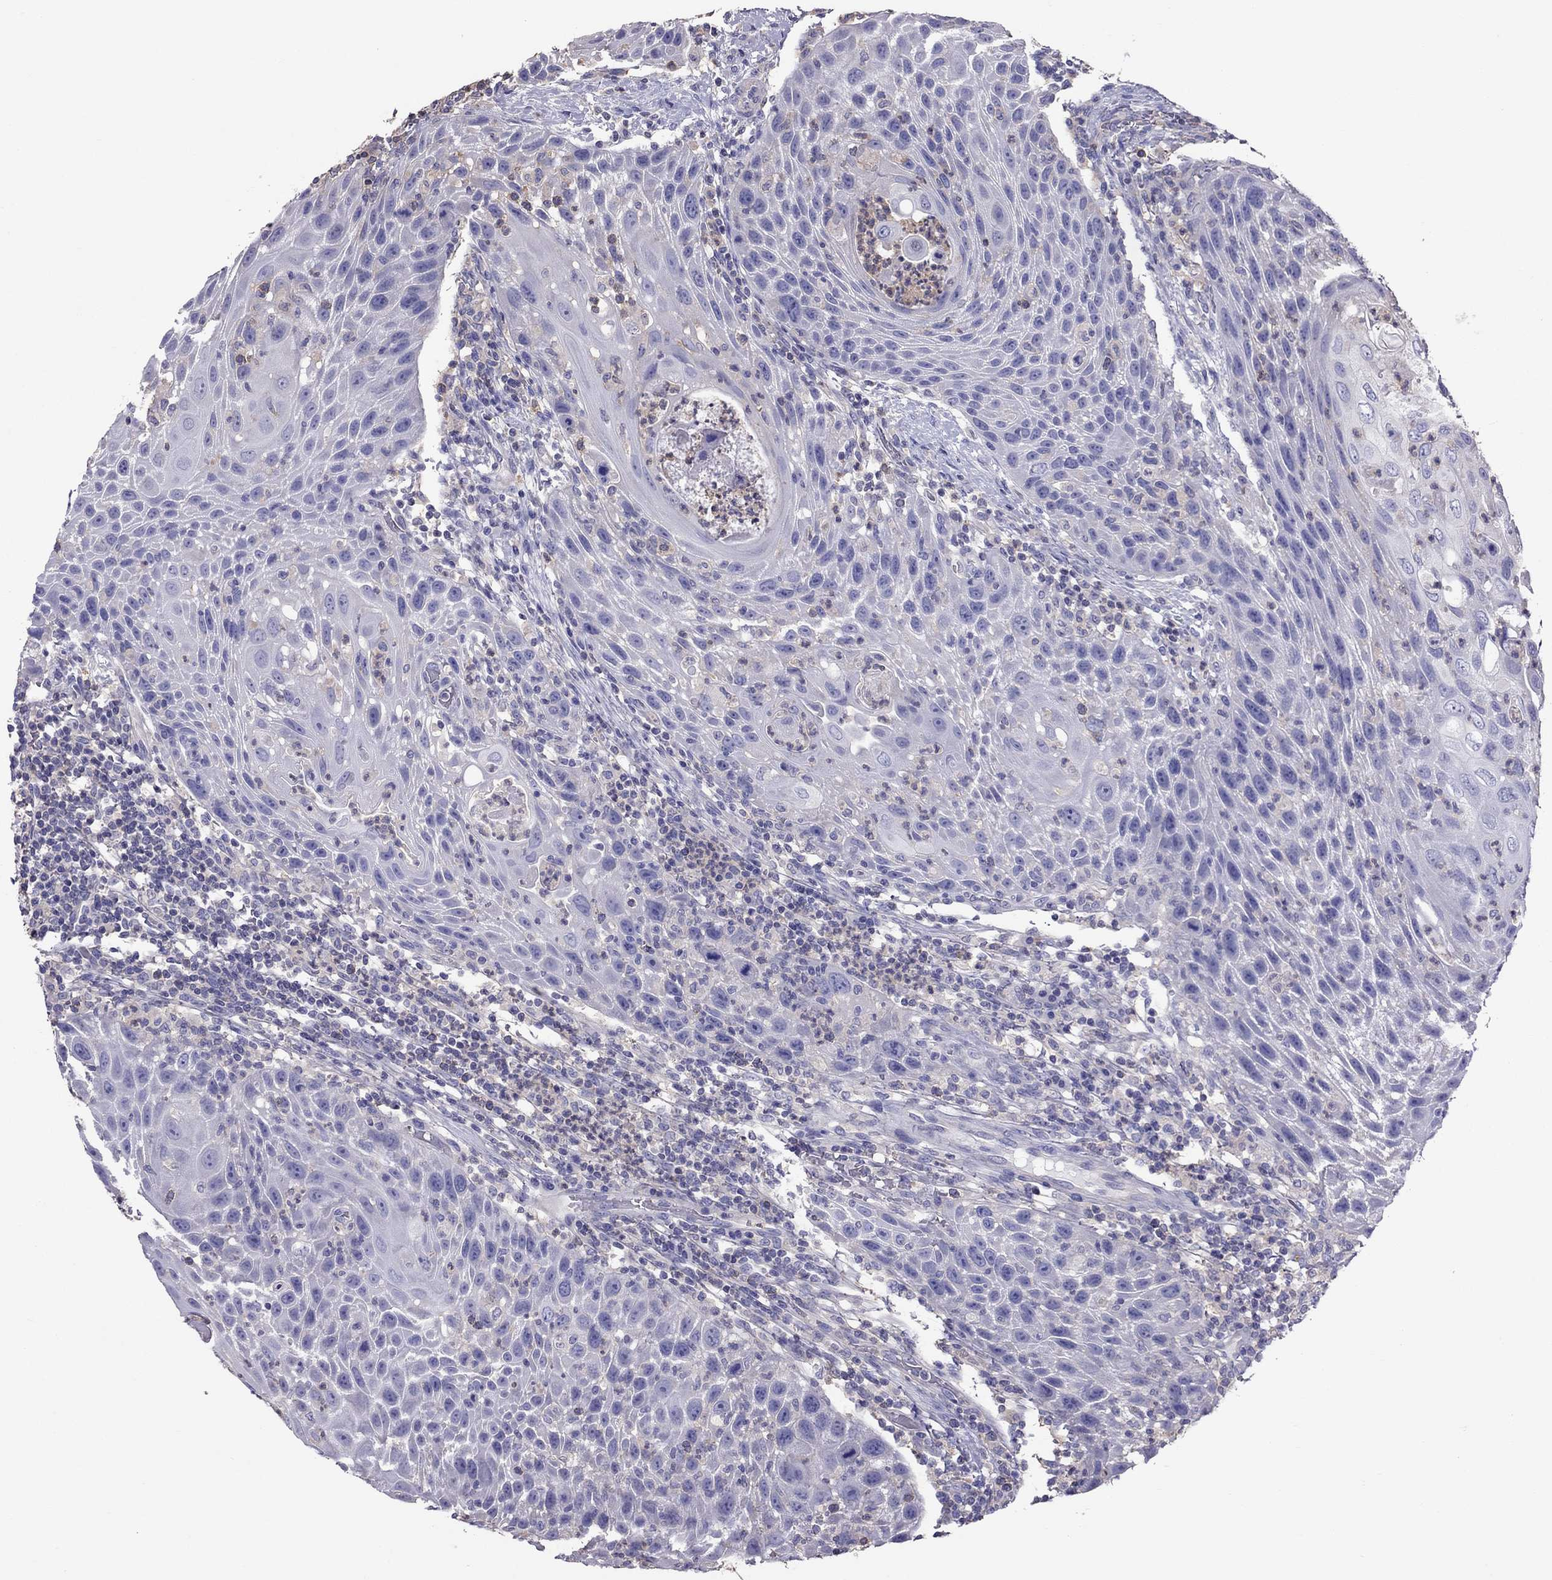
{"staining": {"intensity": "negative", "quantity": "none", "location": "none"}, "tissue": "head and neck cancer", "cell_type": "Tumor cells", "image_type": "cancer", "snomed": [{"axis": "morphology", "description": "Squamous cell carcinoma, NOS"}, {"axis": "topography", "description": "Head-Neck"}], "caption": "Micrograph shows no significant protein staining in tumor cells of head and neck cancer (squamous cell carcinoma).", "gene": "TEX22", "patient": {"sex": "male", "age": 69}}